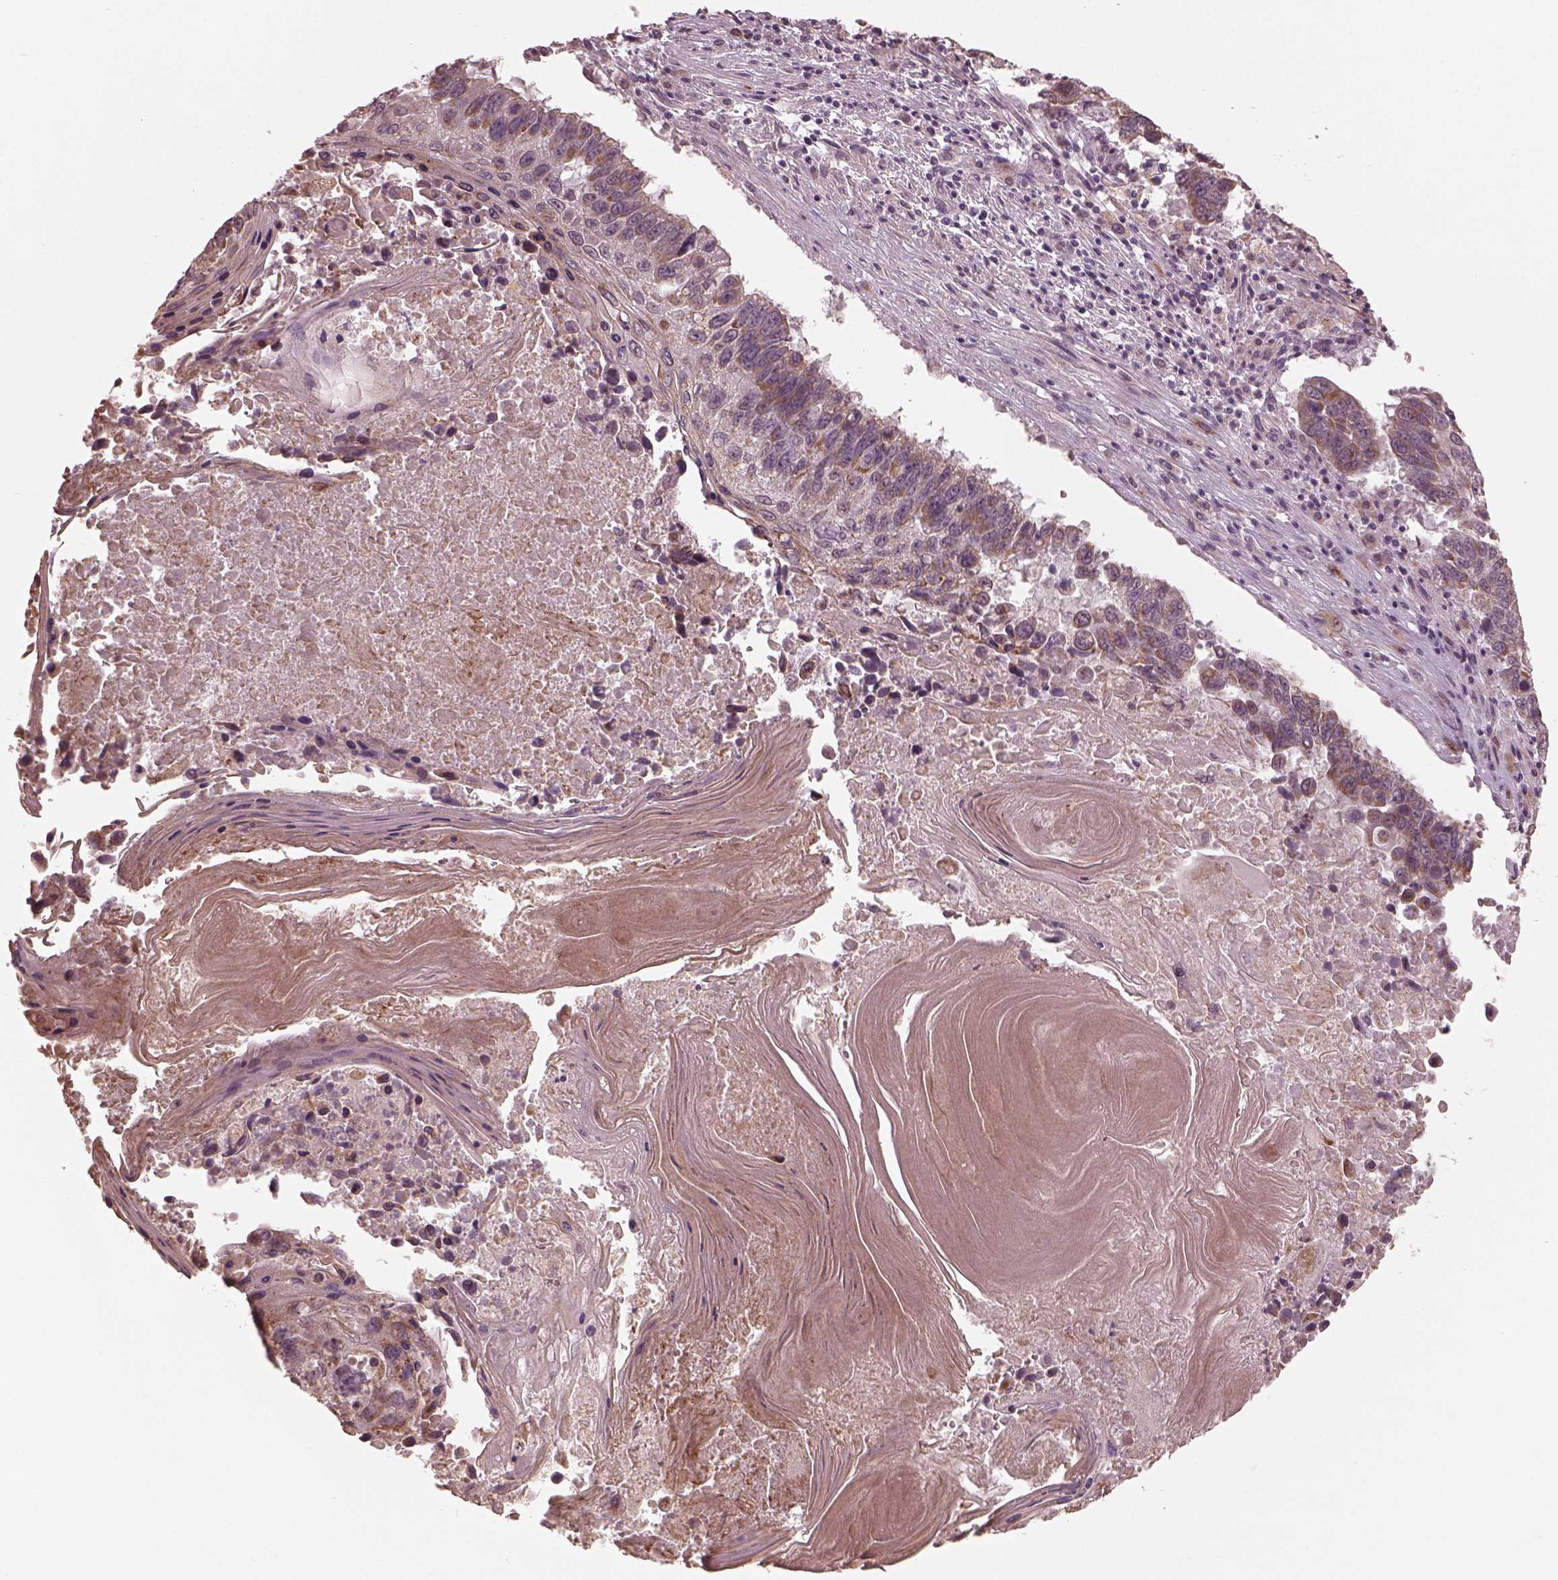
{"staining": {"intensity": "moderate", "quantity": "25%-75%", "location": "cytoplasmic/membranous"}, "tissue": "lung cancer", "cell_type": "Tumor cells", "image_type": "cancer", "snomed": [{"axis": "morphology", "description": "Squamous cell carcinoma, NOS"}, {"axis": "topography", "description": "Lung"}], "caption": "Immunohistochemistry (IHC) of squamous cell carcinoma (lung) displays medium levels of moderate cytoplasmic/membranous expression in approximately 25%-75% of tumor cells. Nuclei are stained in blue.", "gene": "SLC25A46", "patient": {"sex": "male", "age": 73}}